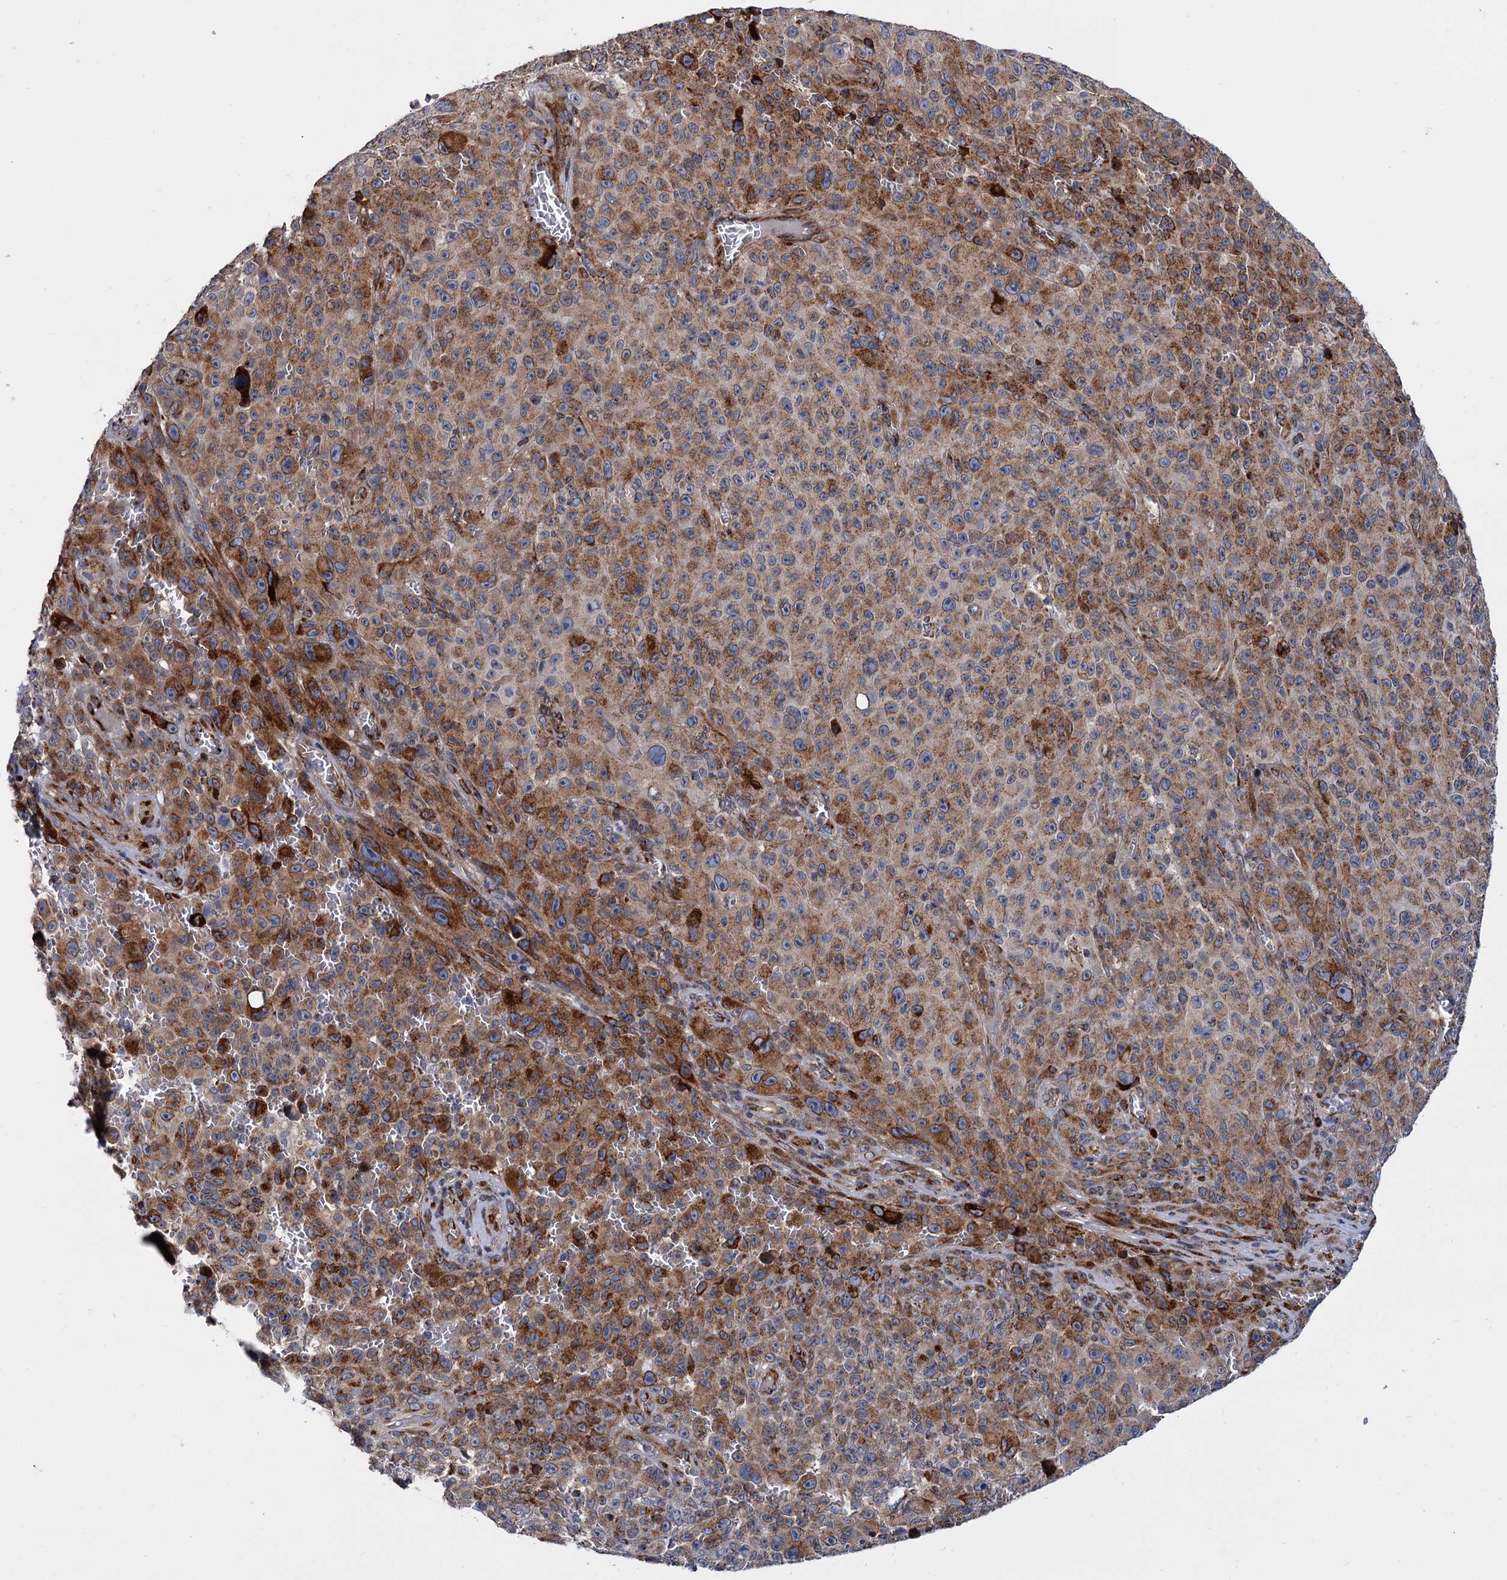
{"staining": {"intensity": "moderate", "quantity": ">75%", "location": "cytoplasmic/membranous"}, "tissue": "melanoma", "cell_type": "Tumor cells", "image_type": "cancer", "snomed": [{"axis": "morphology", "description": "Malignant melanoma, NOS"}, {"axis": "topography", "description": "Skin"}], "caption": "Moderate cytoplasmic/membranous positivity is identified in approximately >75% of tumor cells in malignant melanoma. (DAB = brown stain, brightfield microscopy at high magnification).", "gene": "SUPT20H", "patient": {"sex": "female", "age": 82}}